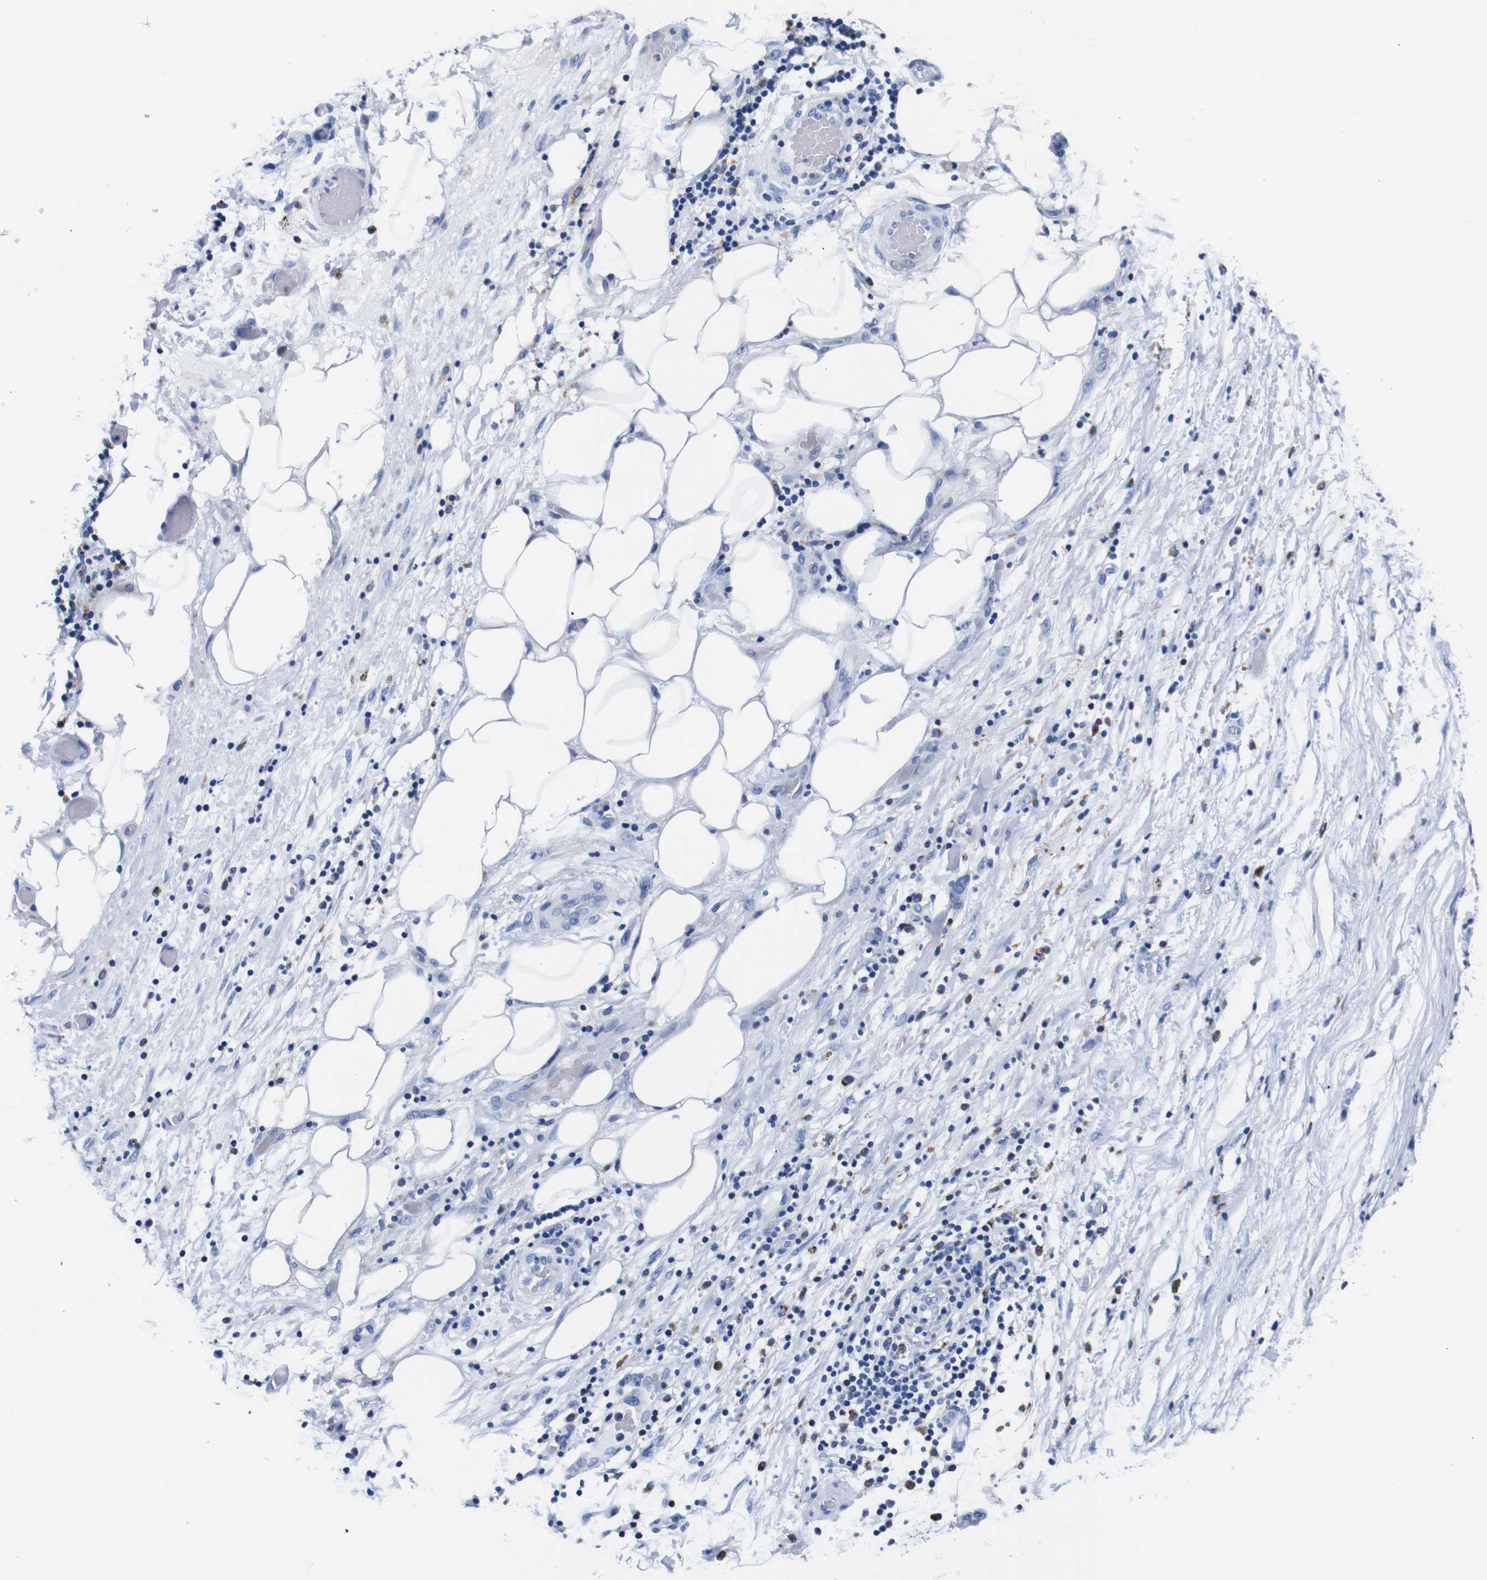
{"staining": {"intensity": "negative", "quantity": "none", "location": "none"}, "tissue": "lung cancer", "cell_type": "Tumor cells", "image_type": "cancer", "snomed": [{"axis": "morphology", "description": "Inflammation, NOS"}, {"axis": "morphology", "description": "Squamous cell carcinoma, NOS"}, {"axis": "topography", "description": "Lymph node"}, {"axis": "topography", "description": "Soft tissue"}, {"axis": "topography", "description": "Lung"}], "caption": "There is no significant expression in tumor cells of lung cancer.", "gene": "HLA-DMB", "patient": {"sex": "male", "age": 66}}